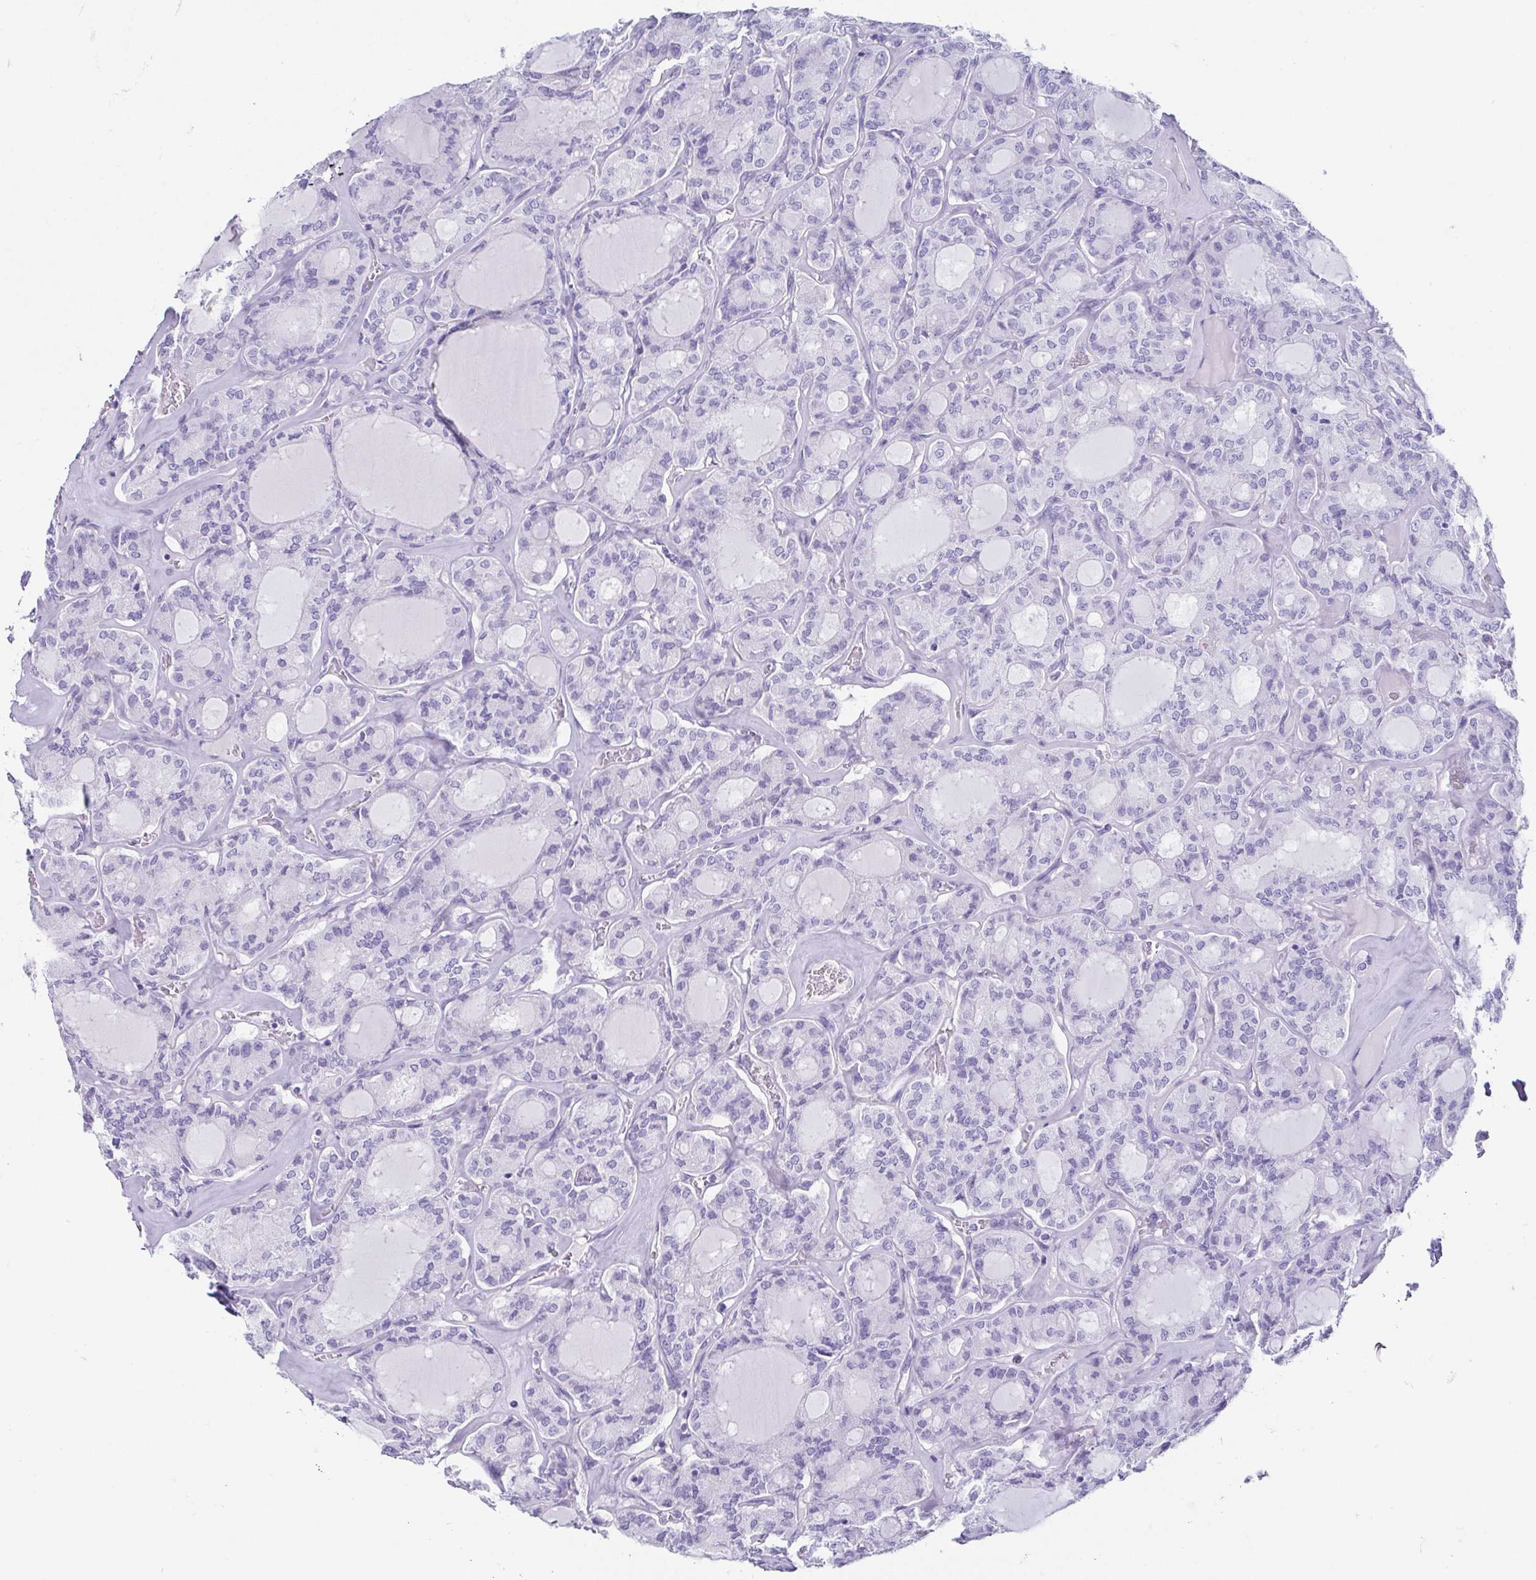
{"staining": {"intensity": "negative", "quantity": "none", "location": "none"}, "tissue": "thyroid cancer", "cell_type": "Tumor cells", "image_type": "cancer", "snomed": [{"axis": "morphology", "description": "Papillary adenocarcinoma, NOS"}, {"axis": "topography", "description": "Thyroid gland"}], "caption": "This is an immunohistochemistry (IHC) photomicrograph of human thyroid papillary adenocarcinoma. There is no positivity in tumor cells.", "gene": "CD164L2", "patient": {"sex": "male", "age": 87}}